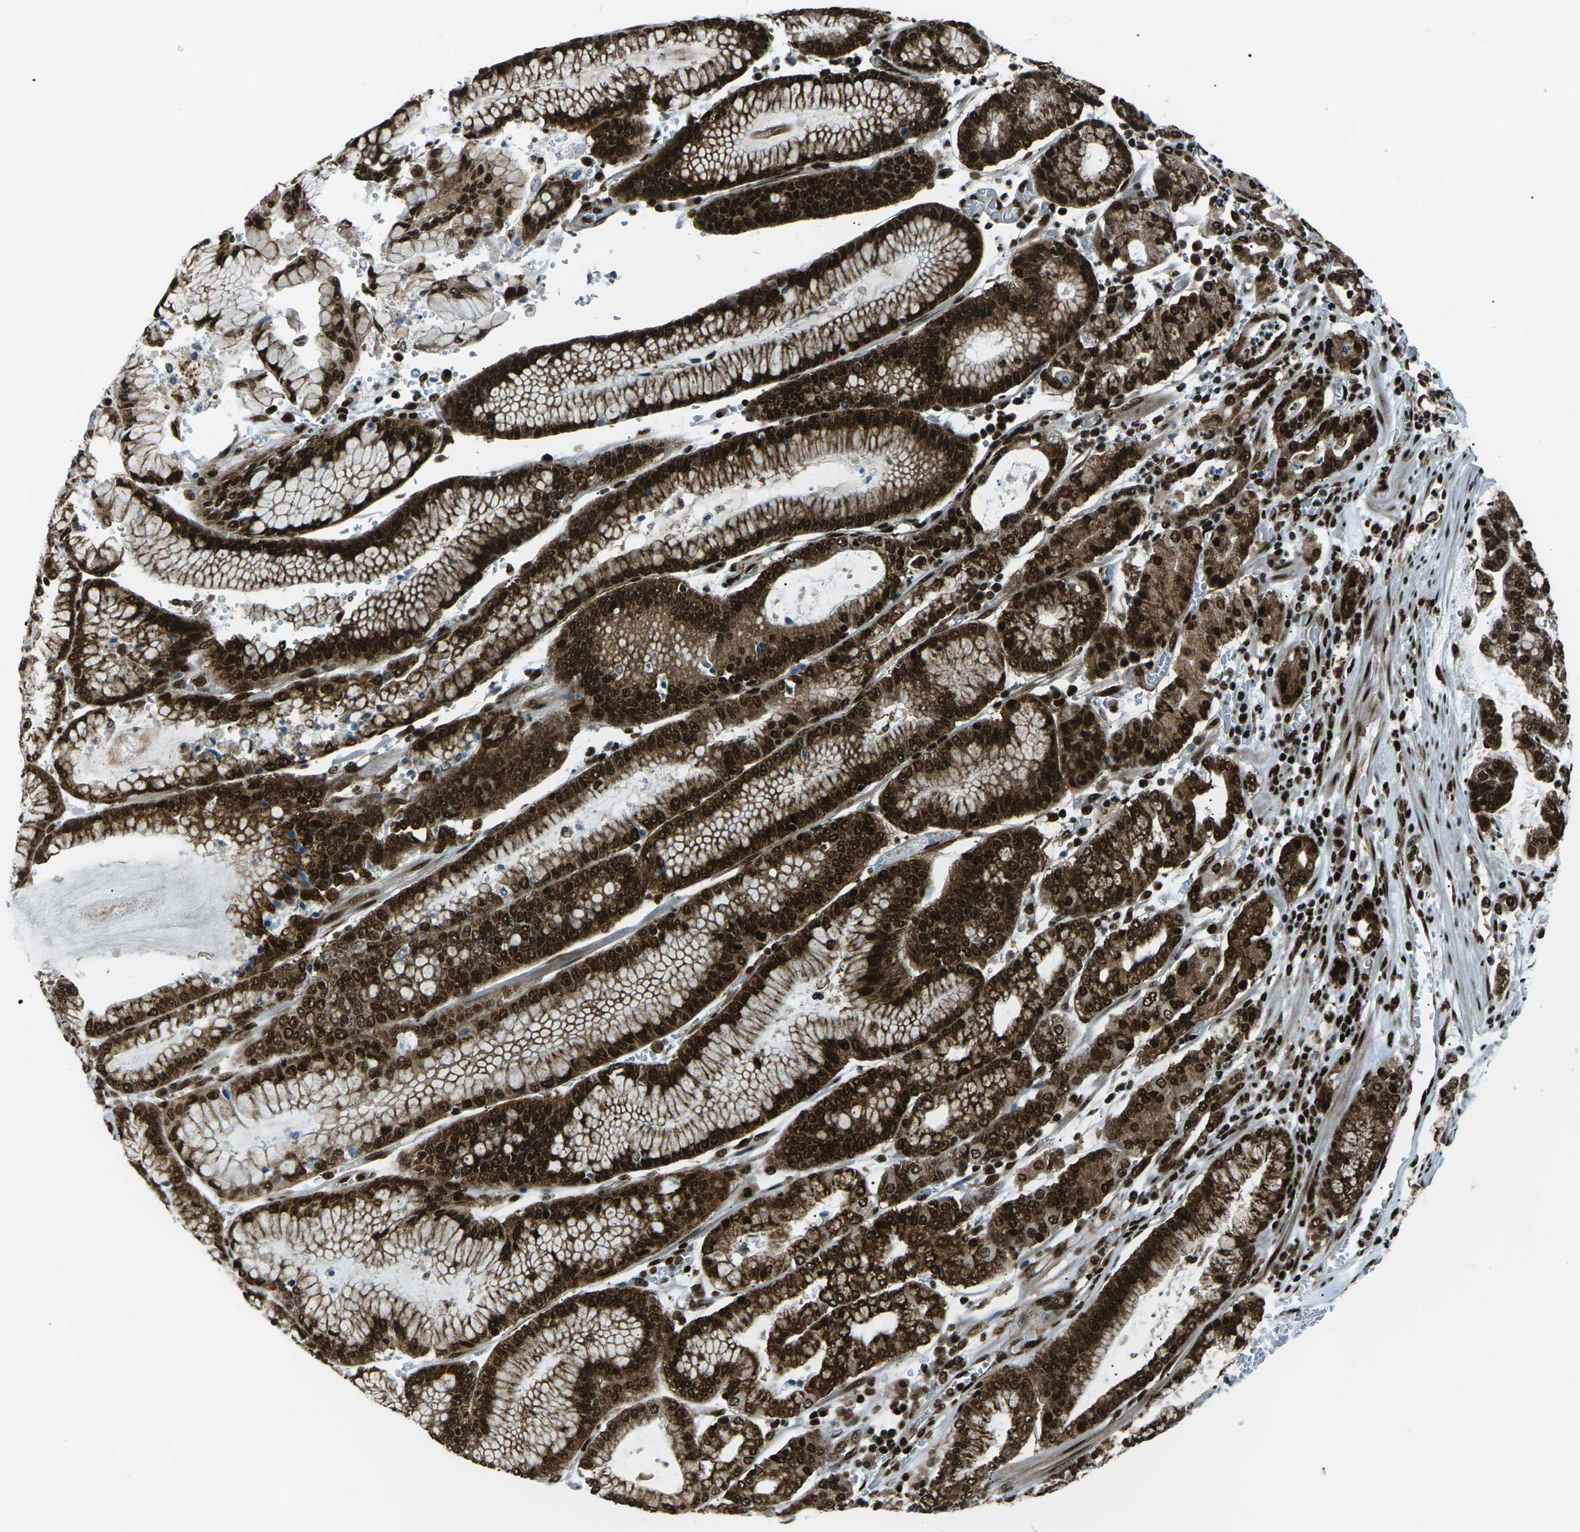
{"staining": {"intensity": "strong", "quantity": ">75%", "location": "cytoplasmic/membranous,nuclear"}, "tissue": "stomach cancer", "cell_type": "Tumor cells", "image_type": "cancer", "snomed": [{"axis": "morphology", "description": "Normal tissue, NOS"}, {"axis": "morphology", "description": "Adenocarcinoma, NOS"}, {"axis": "topography", "description": "Stomach, upper"}, {"axis": "topography", "description": "Stomach"}], "caption": "Protein expression analysis of human stomach adenocarcinoma reveals strong cytoplasmic/membranous and nuclear expression in about >75% of tumor cells.", "gene": "HNRNPK", "patient": {"sex": "male", "age": 76}}